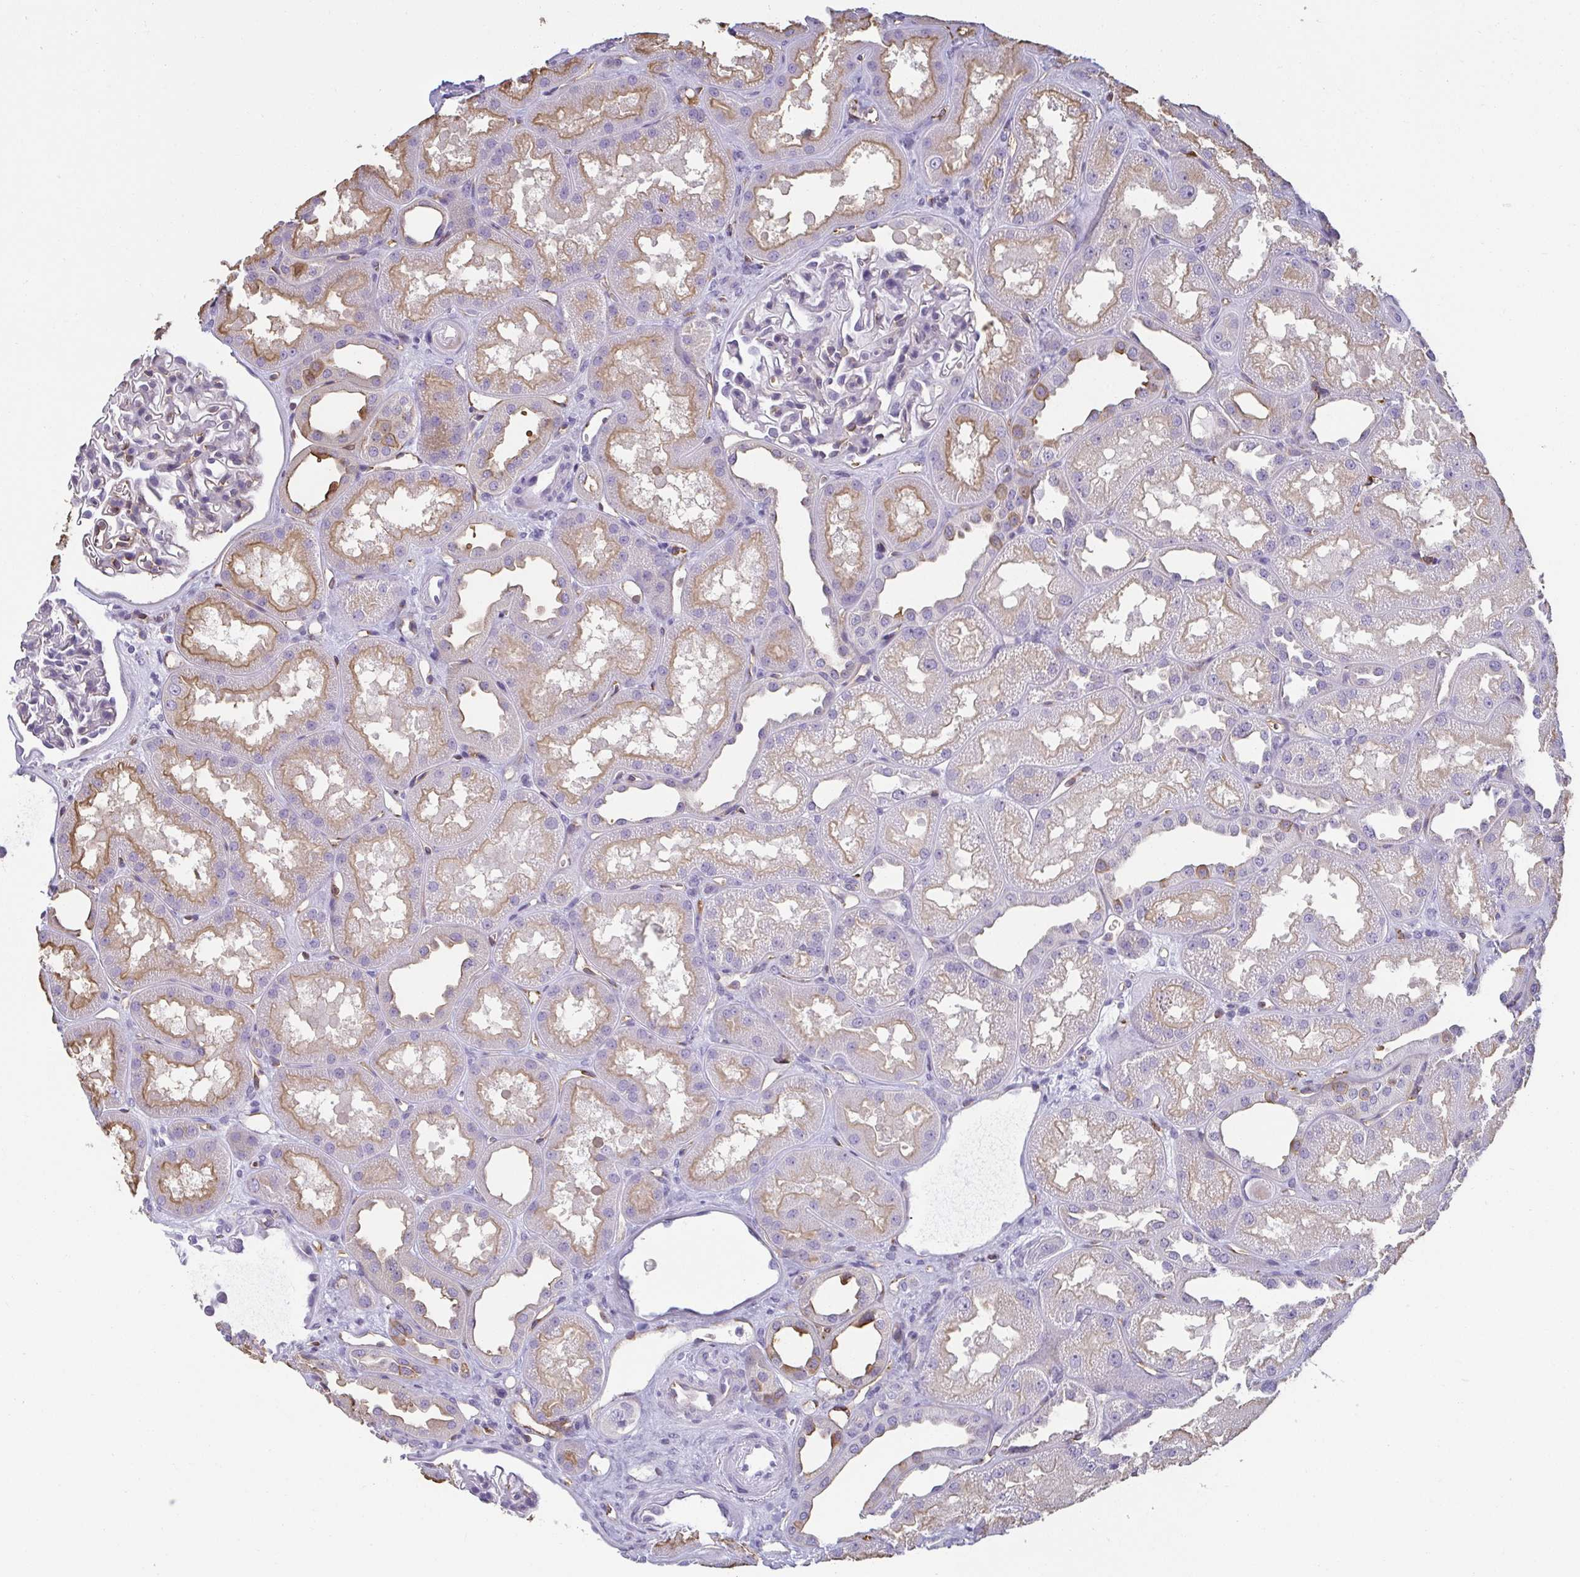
{"staining": {"intensity": "negative", "quantity": "none", "location": "none"}, "tissue": "kidney", "cell_type": "Cells in glomeruli", "image_type": "normal", "snomed": [{"axis": "morphology", "description": "Normal tissue, NOS"}, {"axis": "topography", "description": "Kidney"}], "caption": "DAB immunohistochemical staining of normal kidney shows no significant staining in cells in glomeruli. (Brightfield microscopy of DAB immunohistochemistry (IHC) at high magnification).", "gene": "PDE2A", "patient": {"sex": "male", "age": 61}}